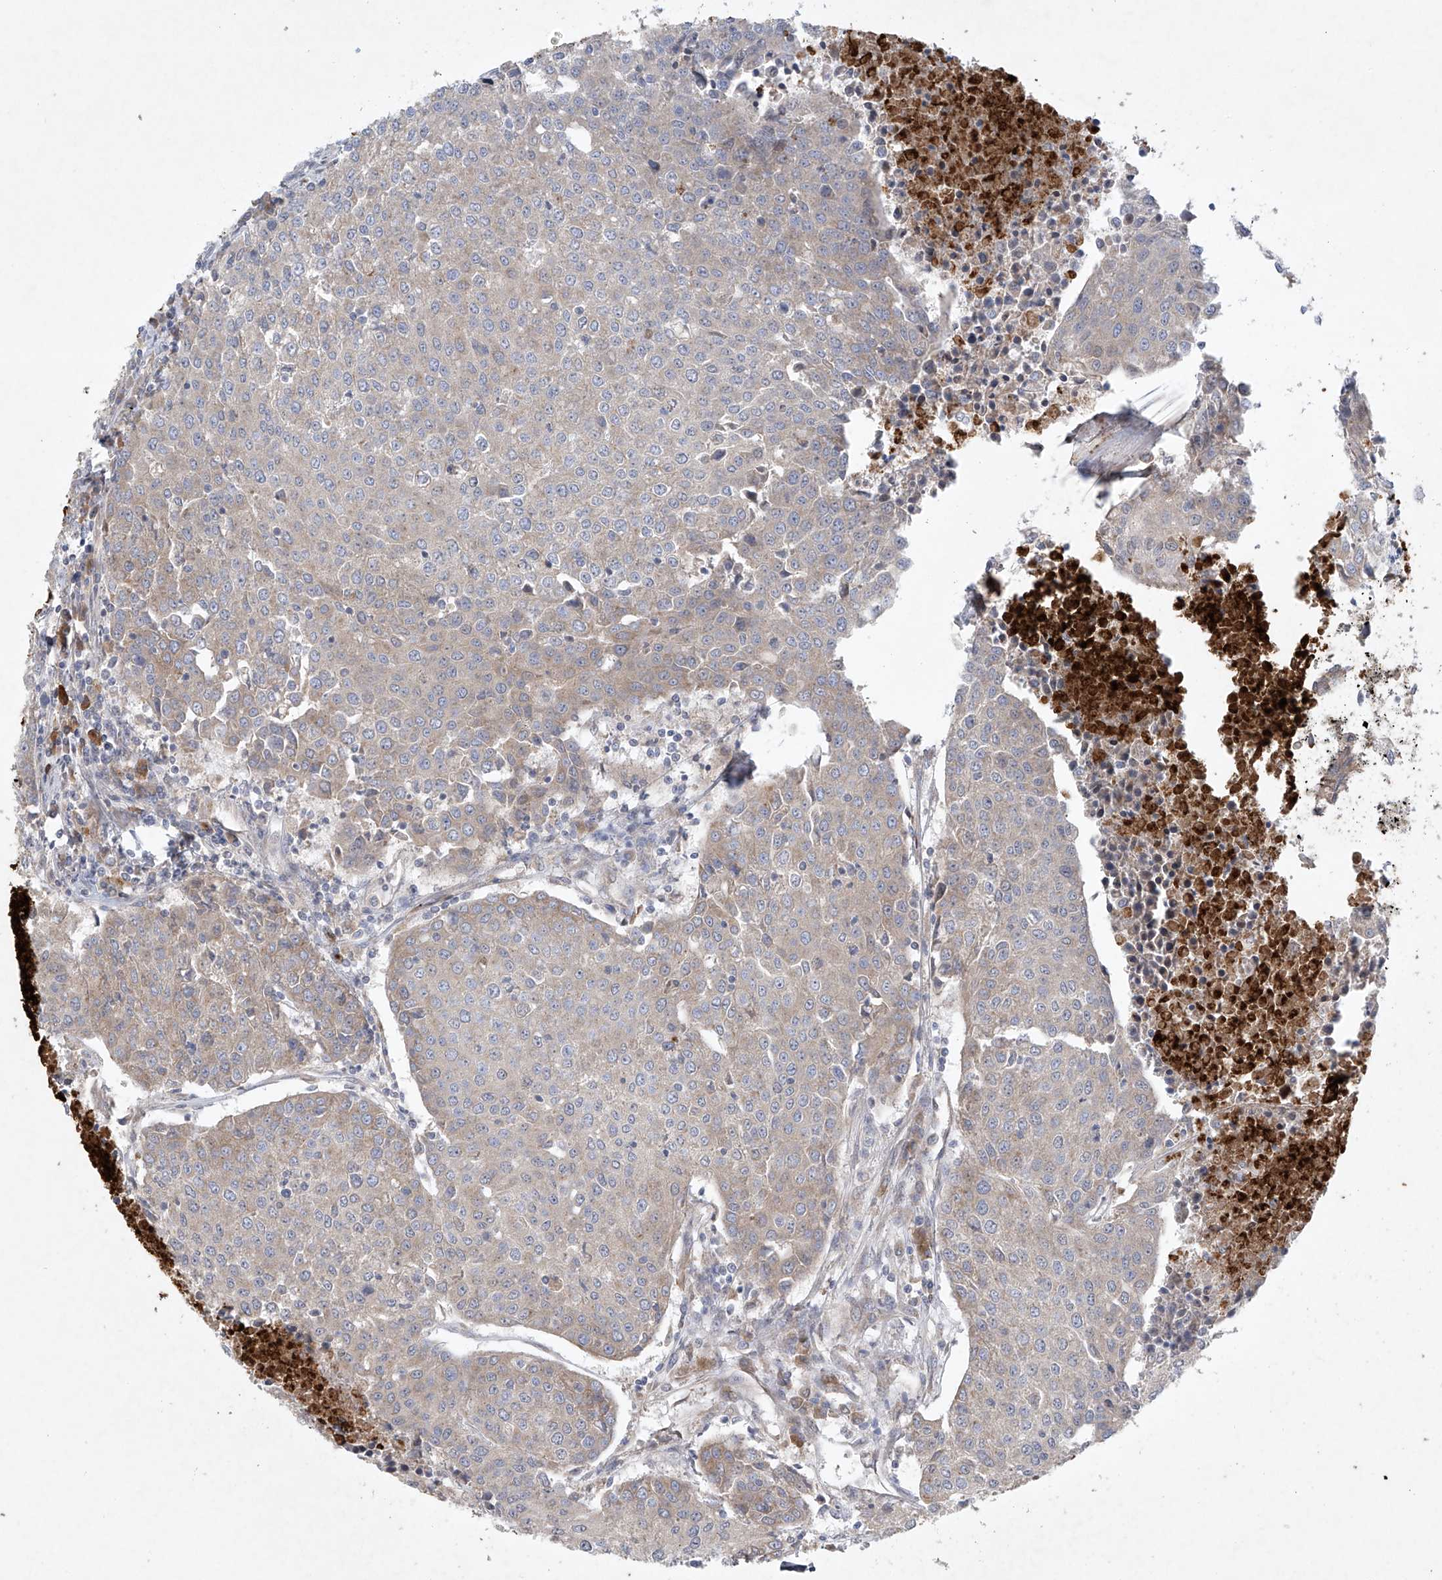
{"staining": {"intensity": "weak", "quantity": "25%-75%", "location": "cytoplasmic/membranous"}, "tissue": "urothelial cancer", "cell_type": "Tumor cells", "image_type": "cancer", "snomed": [{"axis": "morphology", "description": "Urothelial carcinoma, High grade"}, {"axis": "topography", "description": "Urinary bladder"}], "caption": "Protein expression analysis of urothelial cancer demonstrates weak cytoplasmic/membranous expression in approximately 25%-75% of tumor cells. The staining is performed using DAB (3,3'-diaminobenzidine) brown chromogen to label protein expression. The nuclei are counter-stained blue using hematoxylin.", "gene": "TJAP1", "patient": {"sex": "female", "age": 85}}